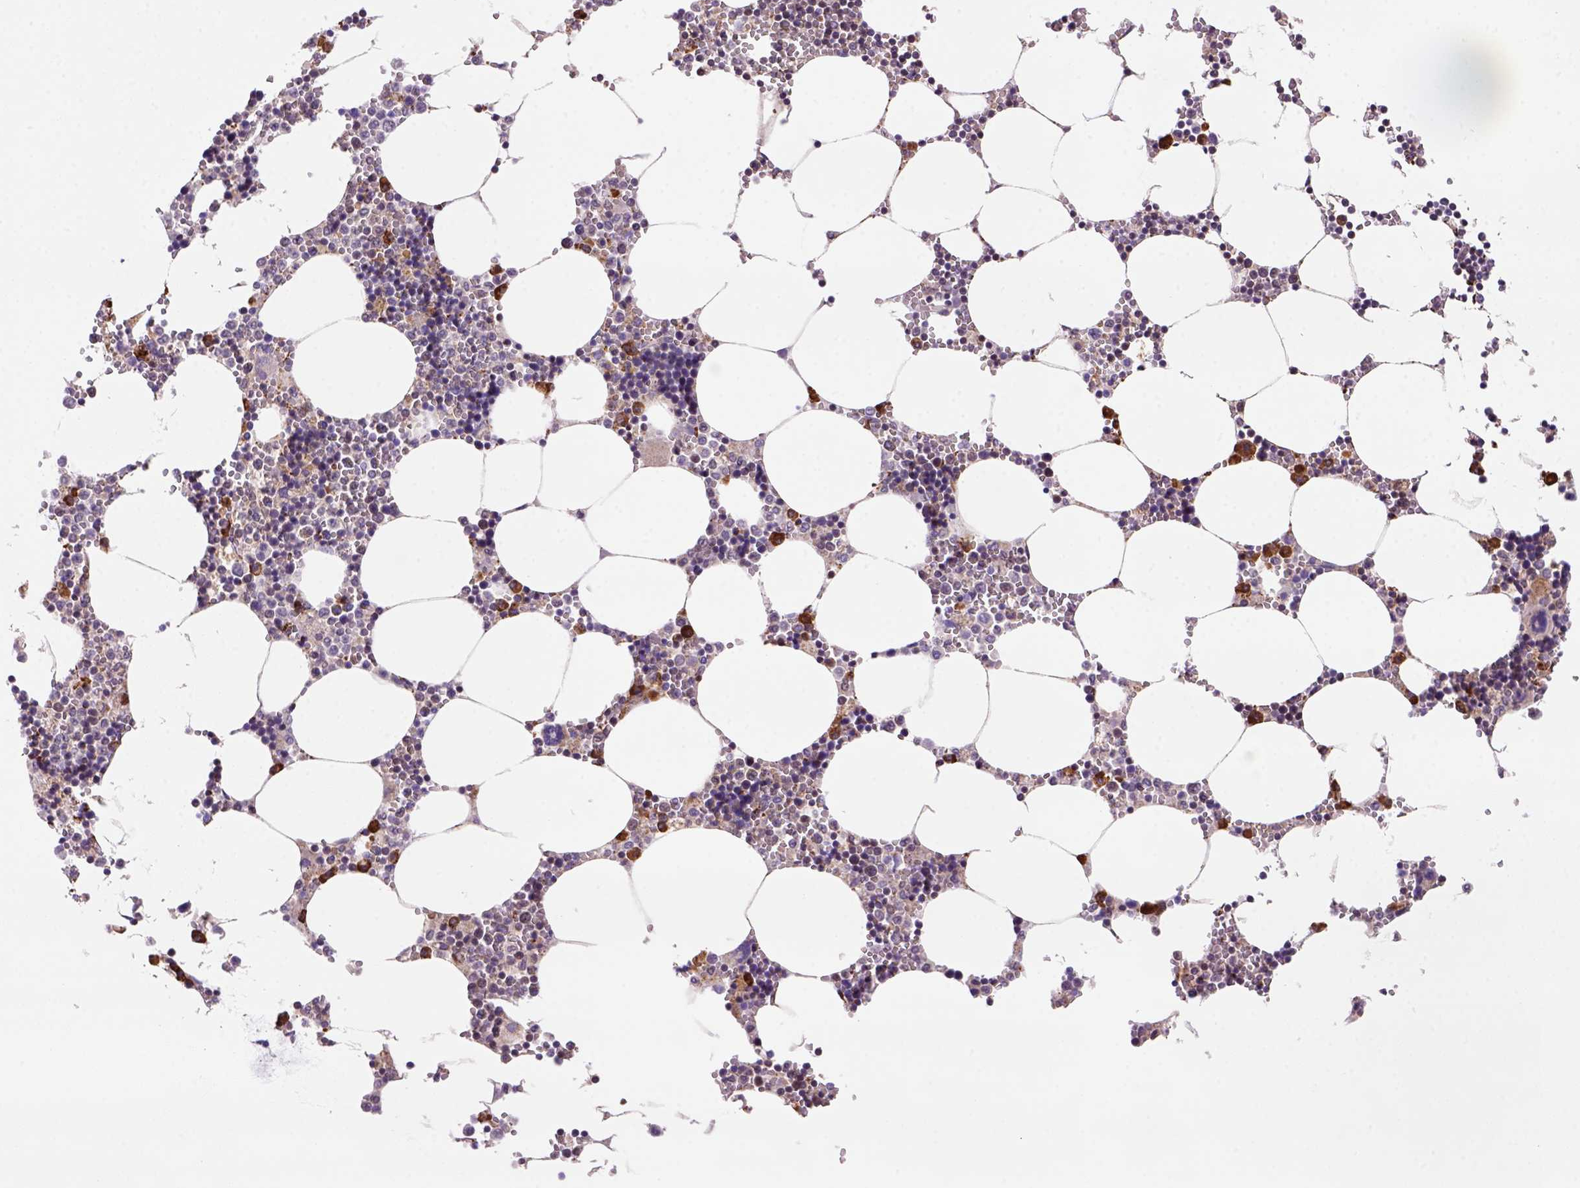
{"staining": {"intensity": "strong", "quantity": "<25%", "location": "cytoplasmic/membranous"}, "tissue": "bone marrow", "cell_type": "Hematopoietic cells", "image_type": "normal", "snomed": [{"axis": "morphology", "description": "Normal tissue, NOS"}, {"axis": "topography", "description": "Bone marrow"}], "caption": "A medium amount of strong cytoplasmic/membranous positivity is seen in about <25% of hematopoietic cells in benign bone marrow.", "gene": "FZD7", "patient": {"sex": "male", "age": 54}}